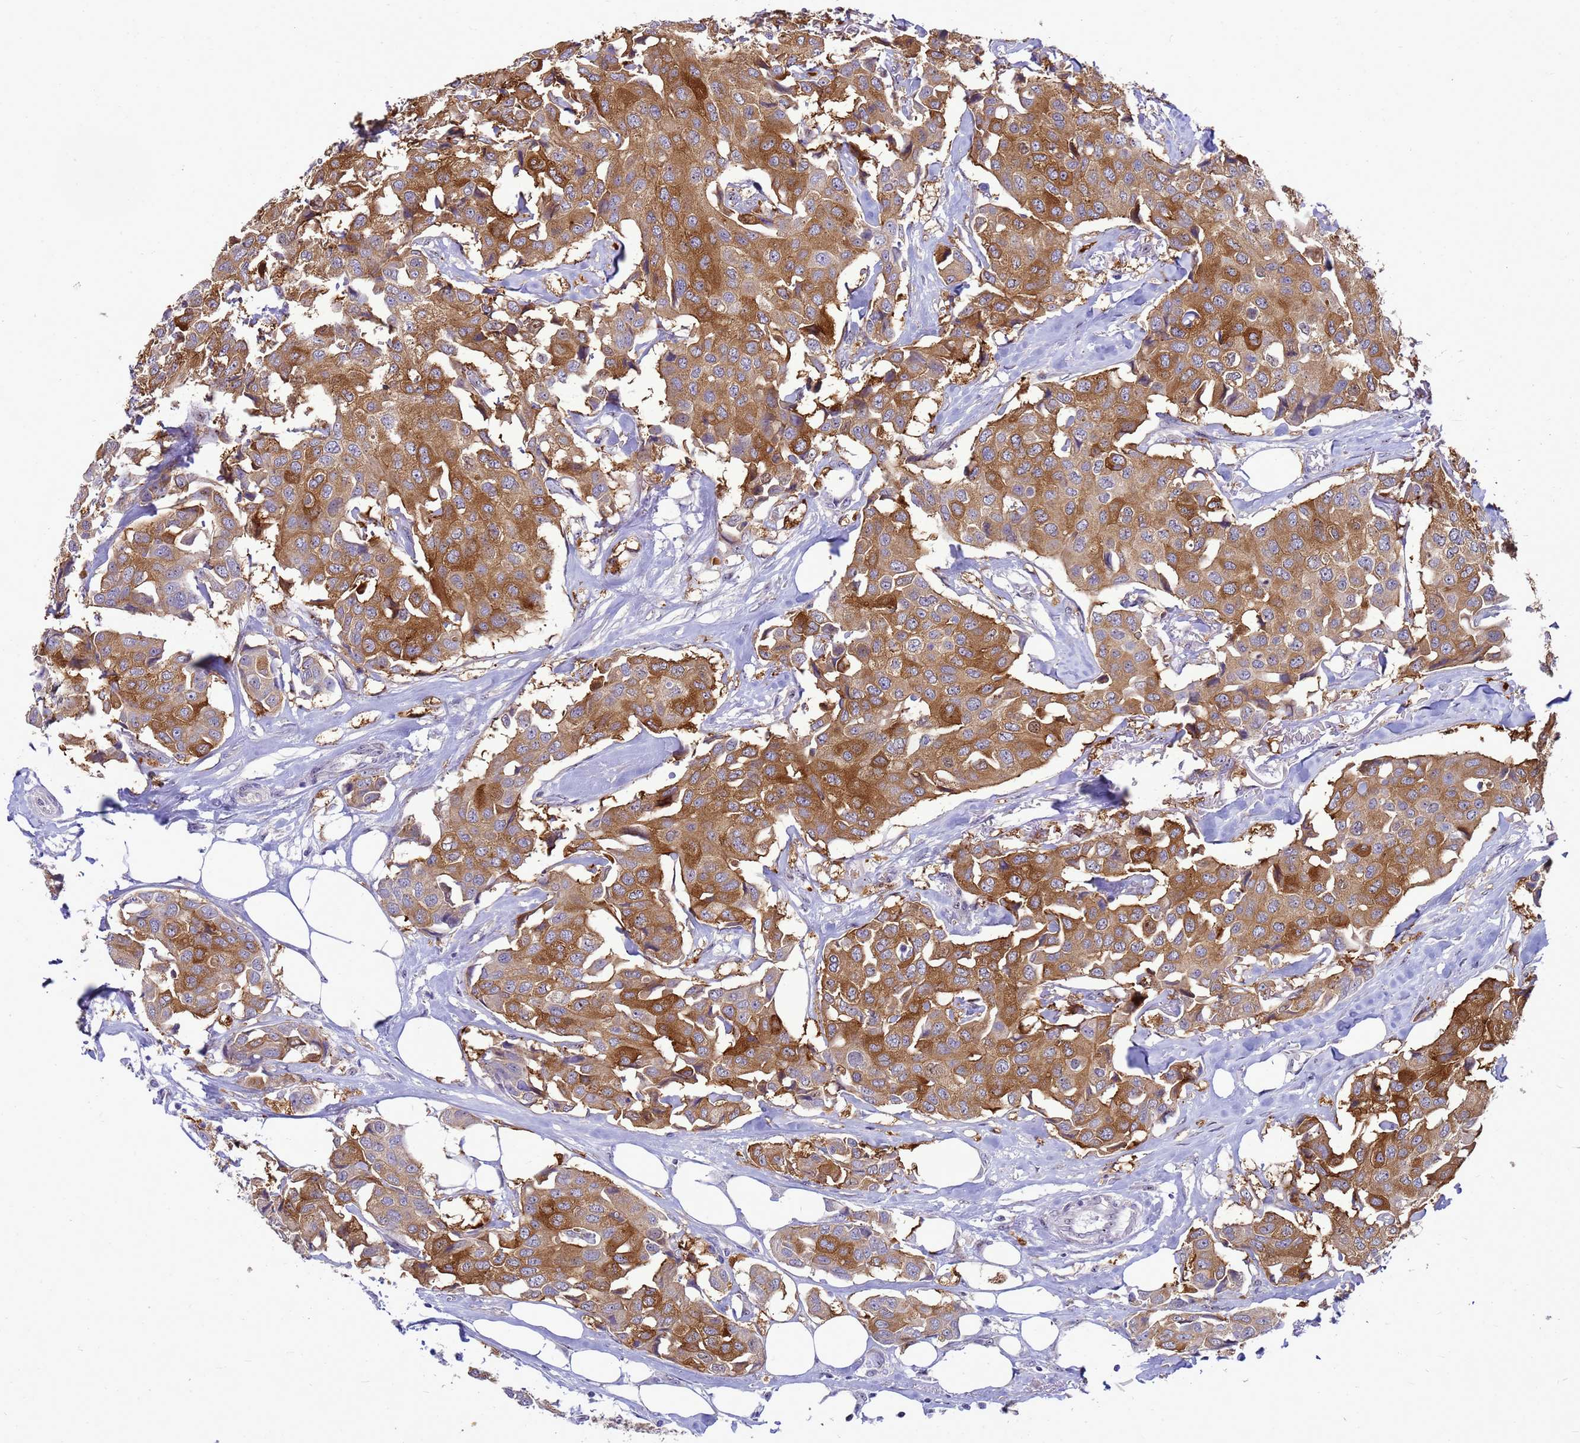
{"staining": {"intensity": "moderate", "quantity": ">75%", "location": "cytoplasmic/membranous"}, "tissue": "breast cancer", "cell_type": "Tumor cells", "image_type": "cancer", "snomed": [{"axis": "morphology", "description": "Duct carcinoma"}, {"axis": "topography", "description": "Breast"}], "caption": "Immunohistochemical staining of human breast cancer exhibits moderate cytoplasmic/membranous protein expression in about >75% of tumor cells.", "gene": "RSPO1", "patient": {"sex": "female", "age": 80}}